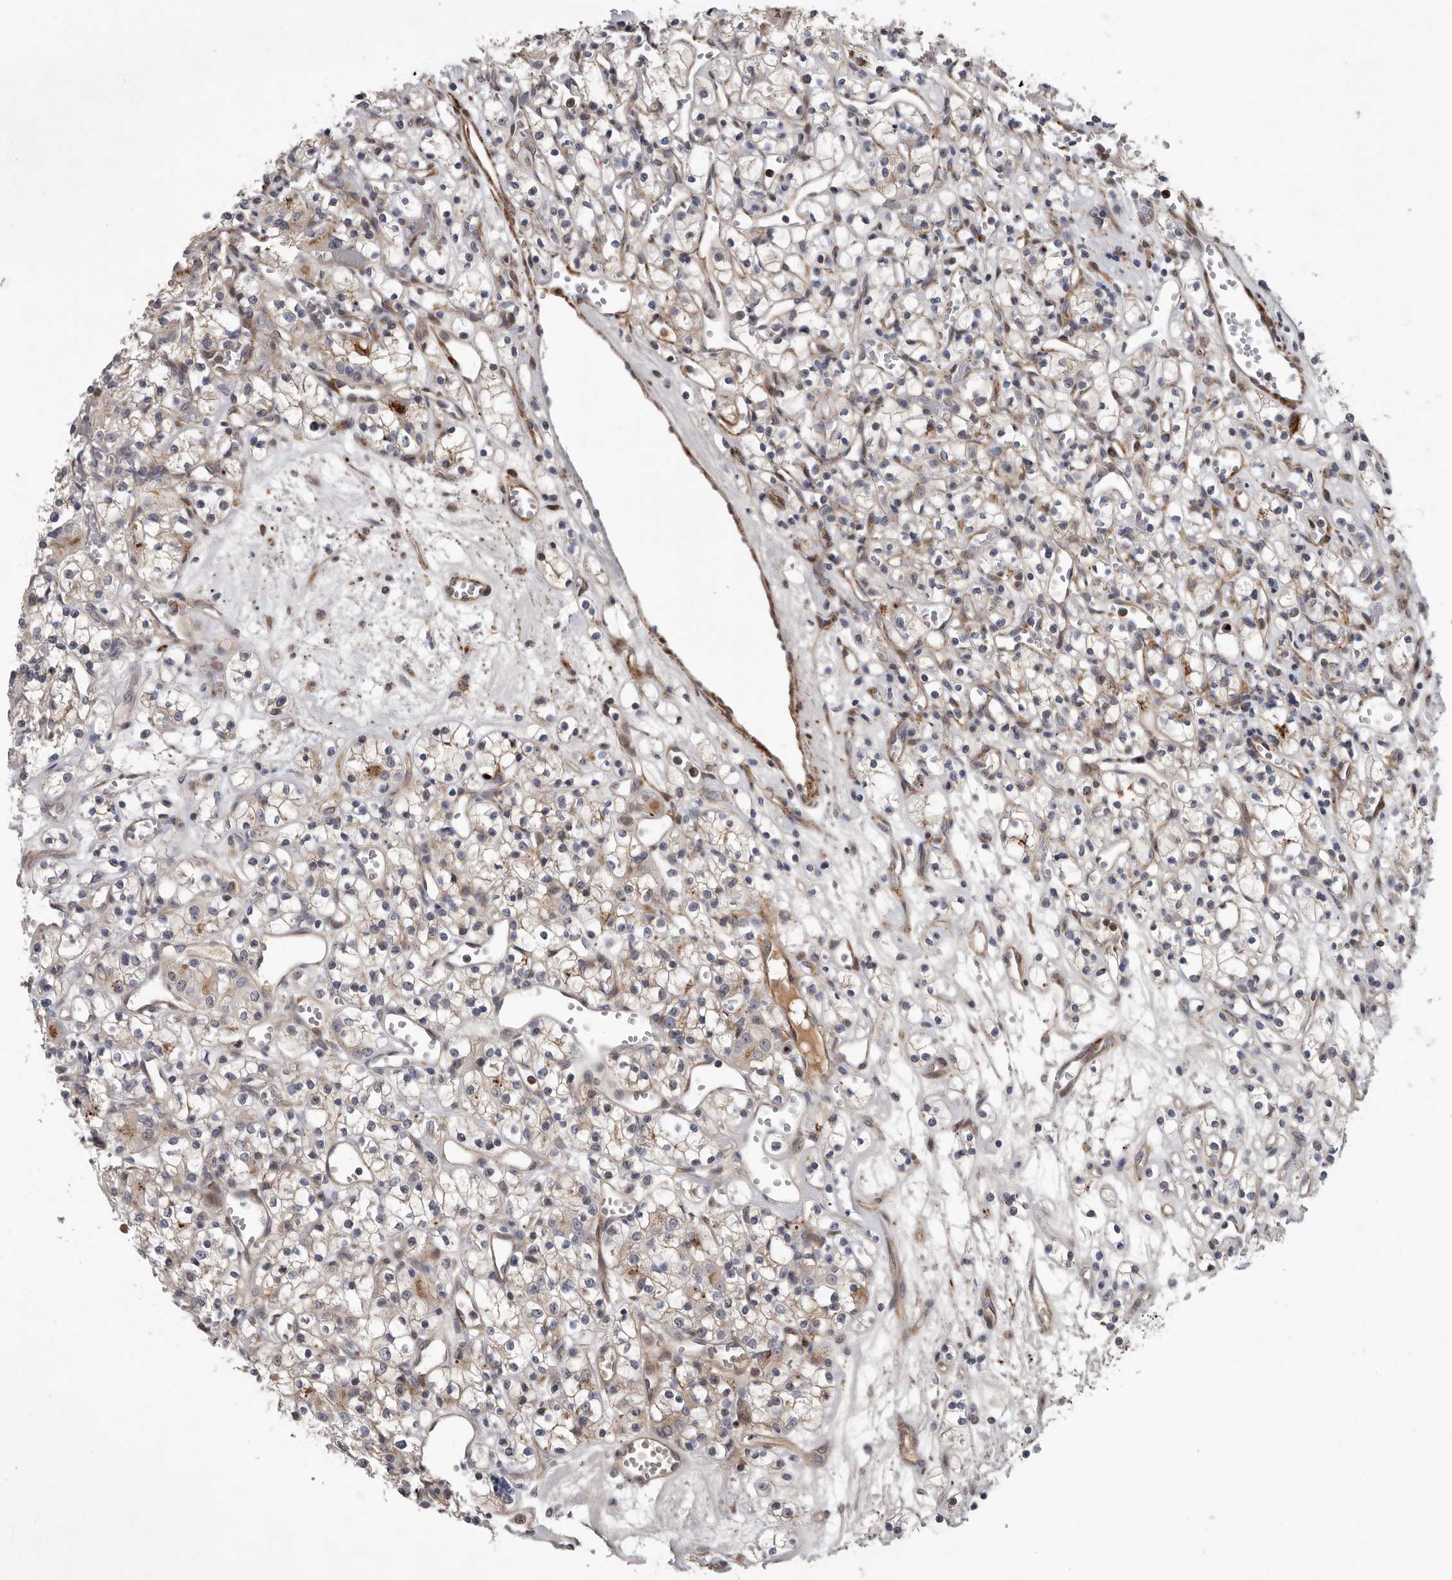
{"staining": {"intensity": "weak", "quantity": ">75%", "location": "cytoplasmic/membranous"}, "tissue": "renal cancer", "cell_type": "Tumor cells", "image_type": "cancer", "snomed": [{"axis": "morphology", "description": "Adenocarcinoma, NOS"}, {"axis": "topography", "description": "Kidney"}], "caption": "DAB (3,3'-diaminobenzidine) immunohistochemical staining of human adenocarcinoma (renal) demonstrates weak cytoplasmic/membranous protein staining in approximately >75% of tumor cells. The protein is stained brown, and the nuclei are stained in blue (DAB IHC with brightfield microscopy, high magnification).", "gene": "ATXN3L", "patient": {"sex": "female", "age": 59}}